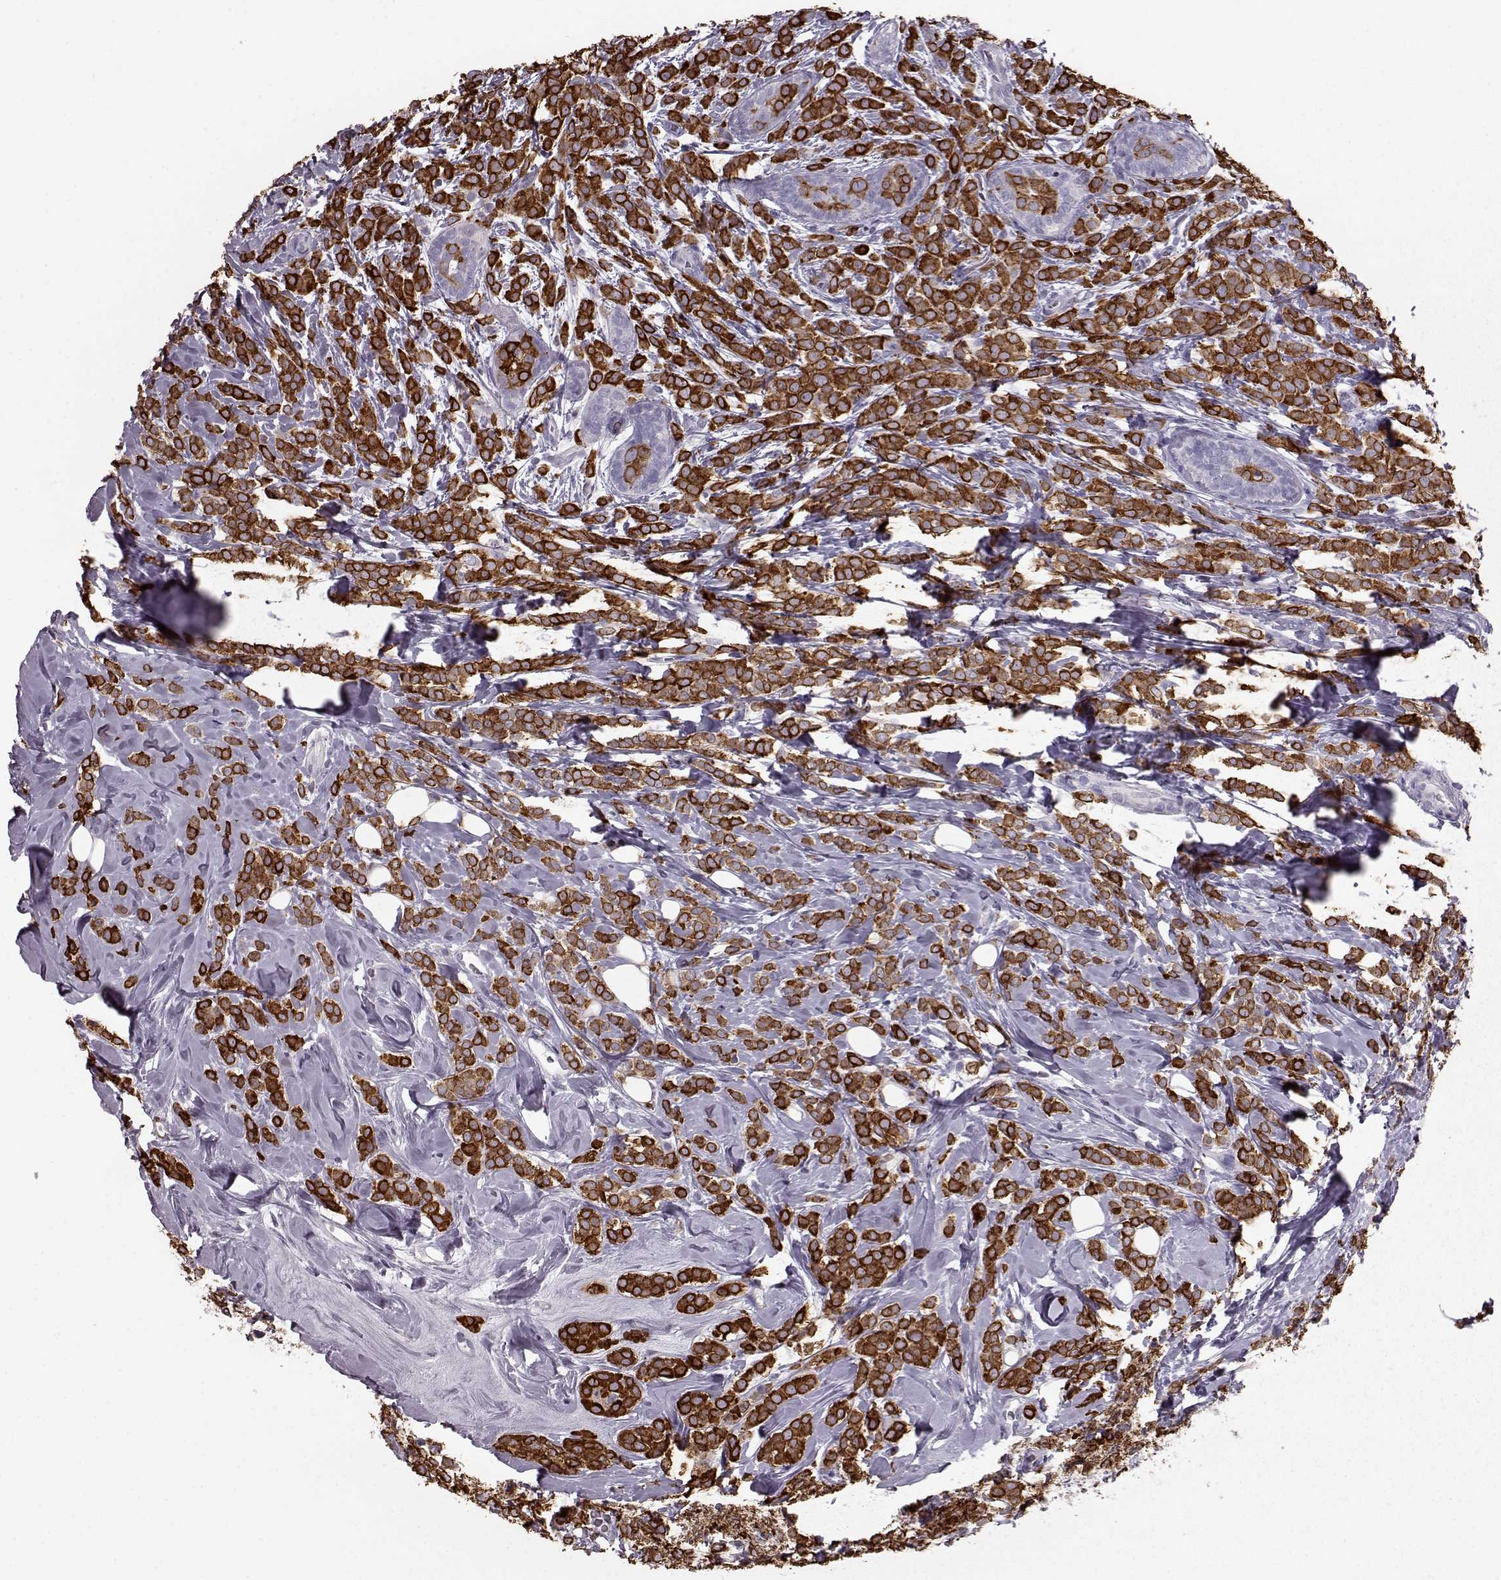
{"staining": {"intensity": "strong", "quantity": ">75%", "location": "cytoplasmic/membranous"}, "tissue": "breast cancer", "cell_type": "Tumor cells", "image_type": "cancer", "snomed": [{"axis": "morphology", "description": "Lobular carcinoma"}, {"axis": "topography", "description": "Breast"}], "caption": "Immunohistochemical staining of breast cancer demonstrates strong cytoplasmic/membranous protein staining in approximately >75% of tumor cells.", "gene": "ELOVL5", "patient": {"sex": "female", "age": 49}}